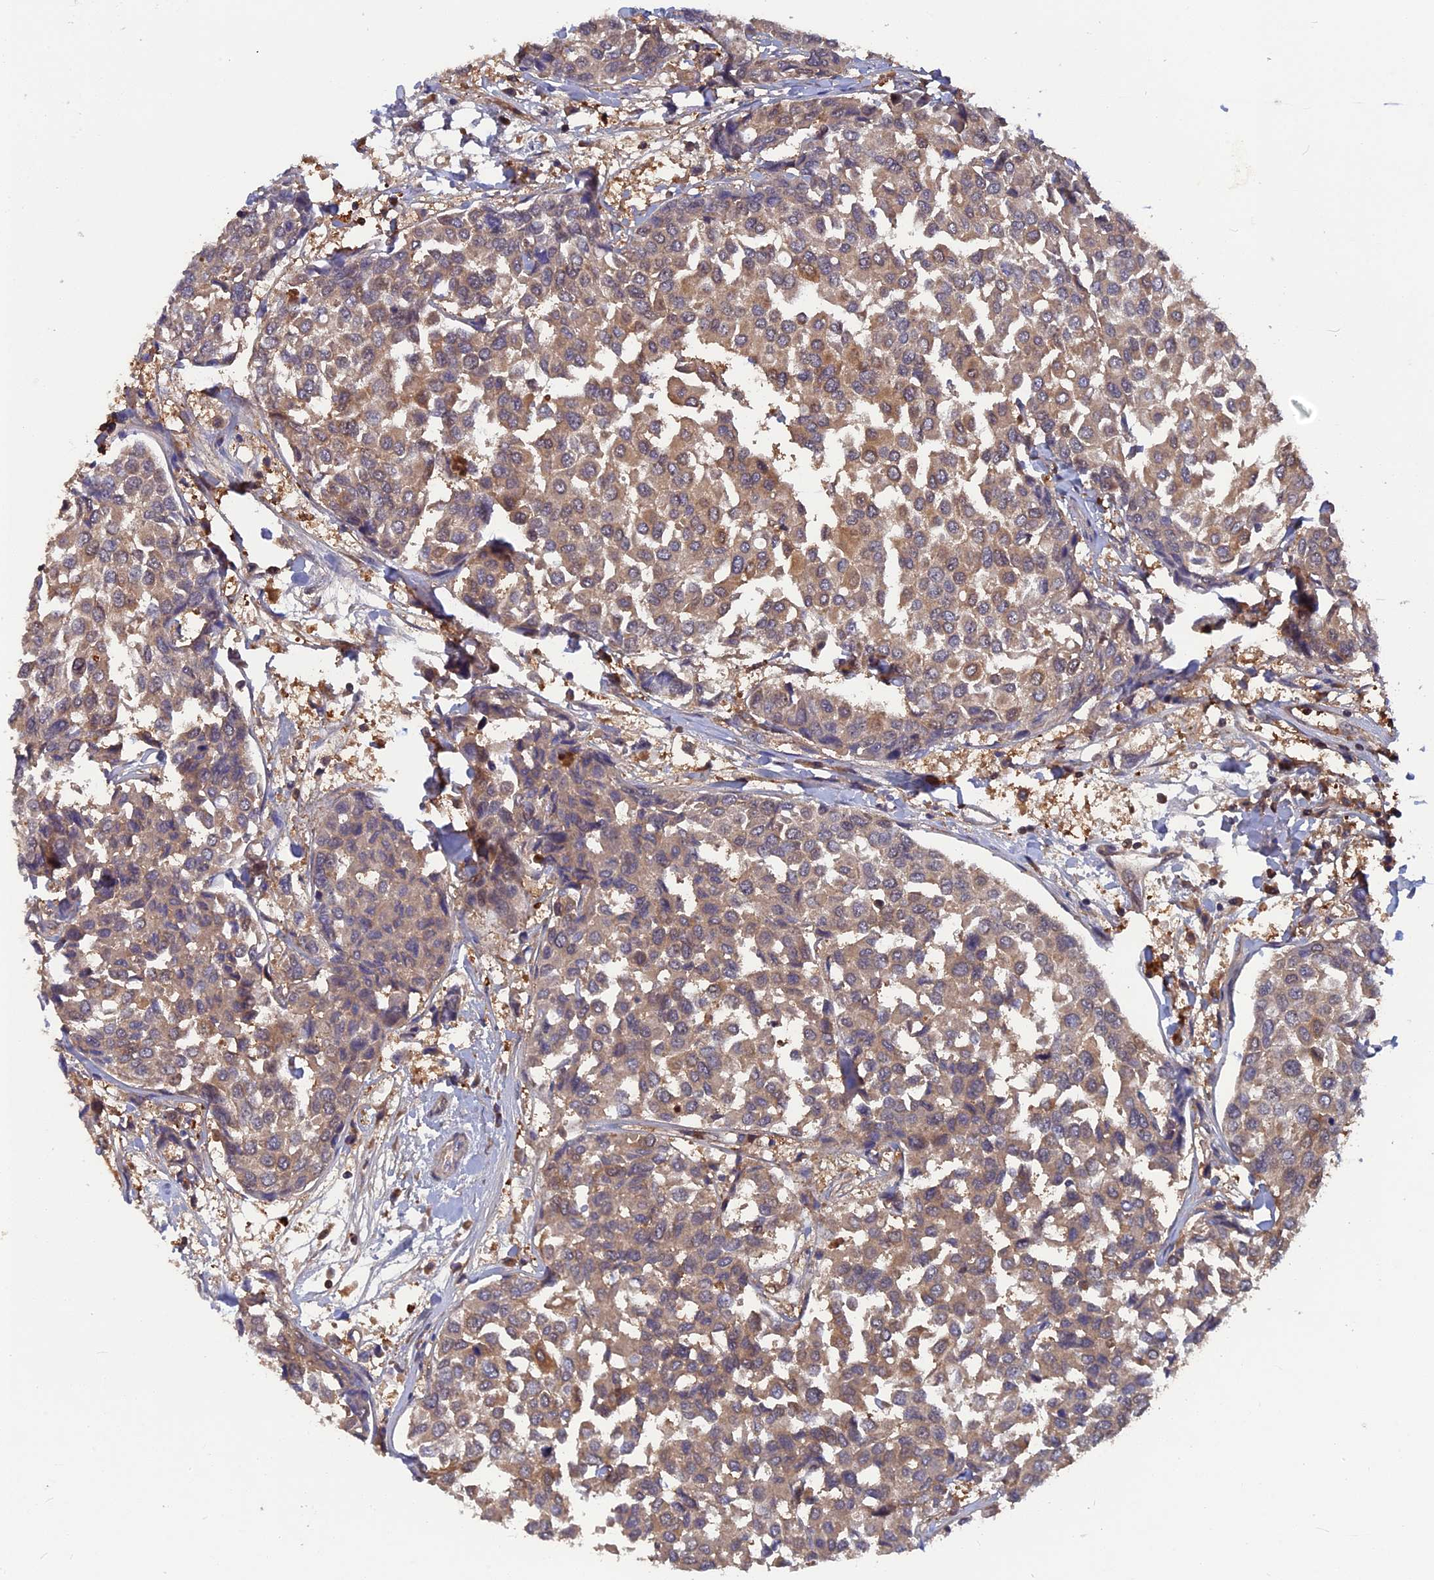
{"staining": {"intensity": "weak", "quantity": ">75%", "location": "cytoplasmic/membranous"}, "tissue": "breast cancer", "cell_type": "Tumor cells", "image_type": "cancer", "snomed": [{"axis": "morphology", "description": "Duct carcinoma"}, {"axis": "topography", "description": "Breast"}], "caption": "Breast cancer tissue exhibits weak cytoplasmic/membranous staining in about >75% of tumor cells The protein of interest is stained brown, and the nuclei are stained in blue (DAB (3,3'-diaminobenzidine) IHC with brightfield microscopy, high magnification).", "gene": "BLVRA", "patient": {"sex": "female", "age": 55}}